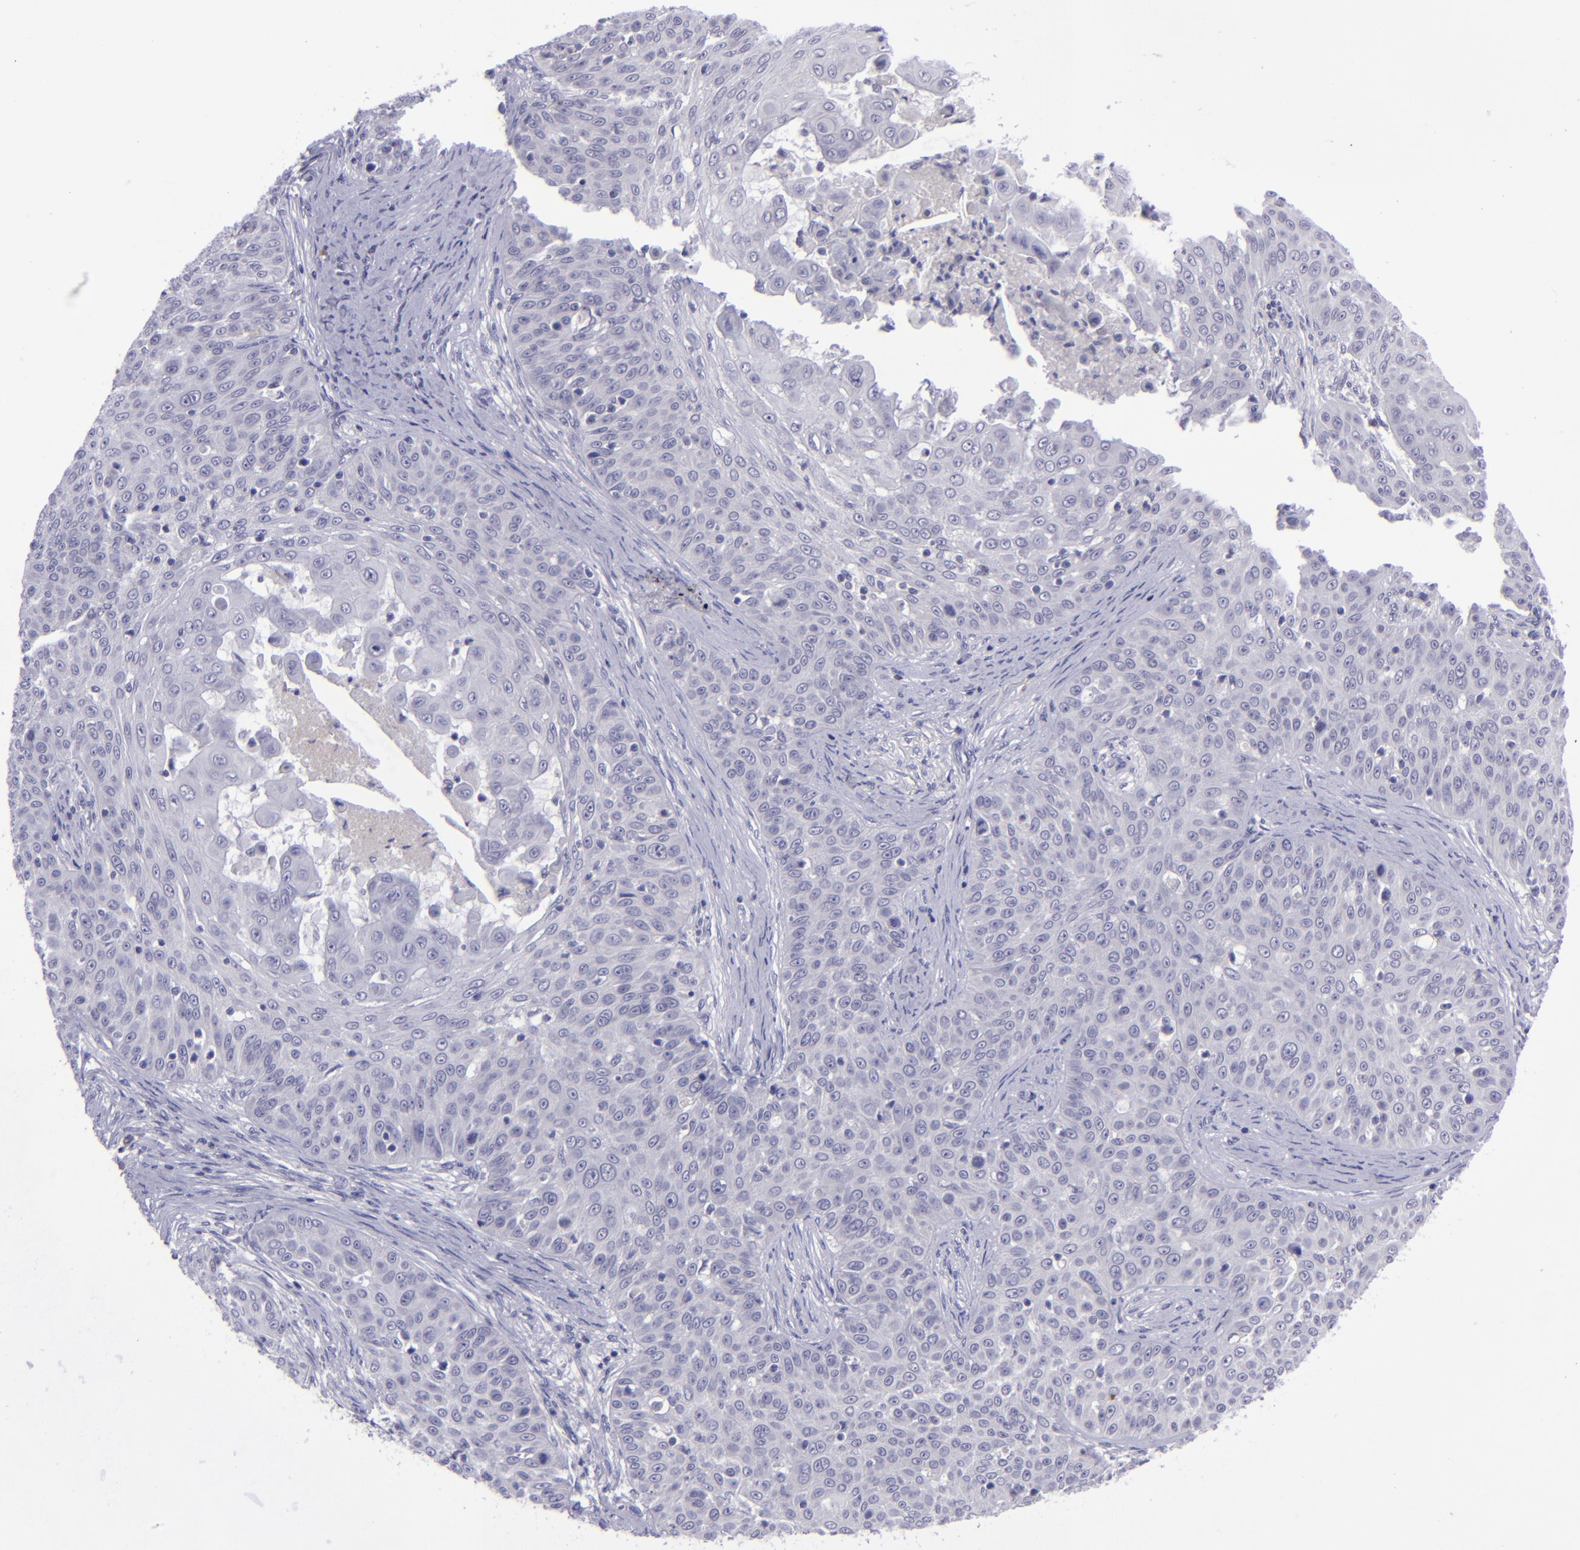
{"staining": {"intensity": "negative", "quantity": "none", "location": "none"}, "tissue": "skin cancer", "cell_type": "Tumor cells", "image_type": "cancer", "snomed": [{"axis": "morphology", "description": "Squamous cell carcinoma, NOS"}, {"axis": "topography", "description": "Skin"}], "caption": "Photomicrograph shows no protein expression in tumor cells of skin cancer tissue.", "gene": "POU2F2", "patient": {"sex": "male", "age": 82}}